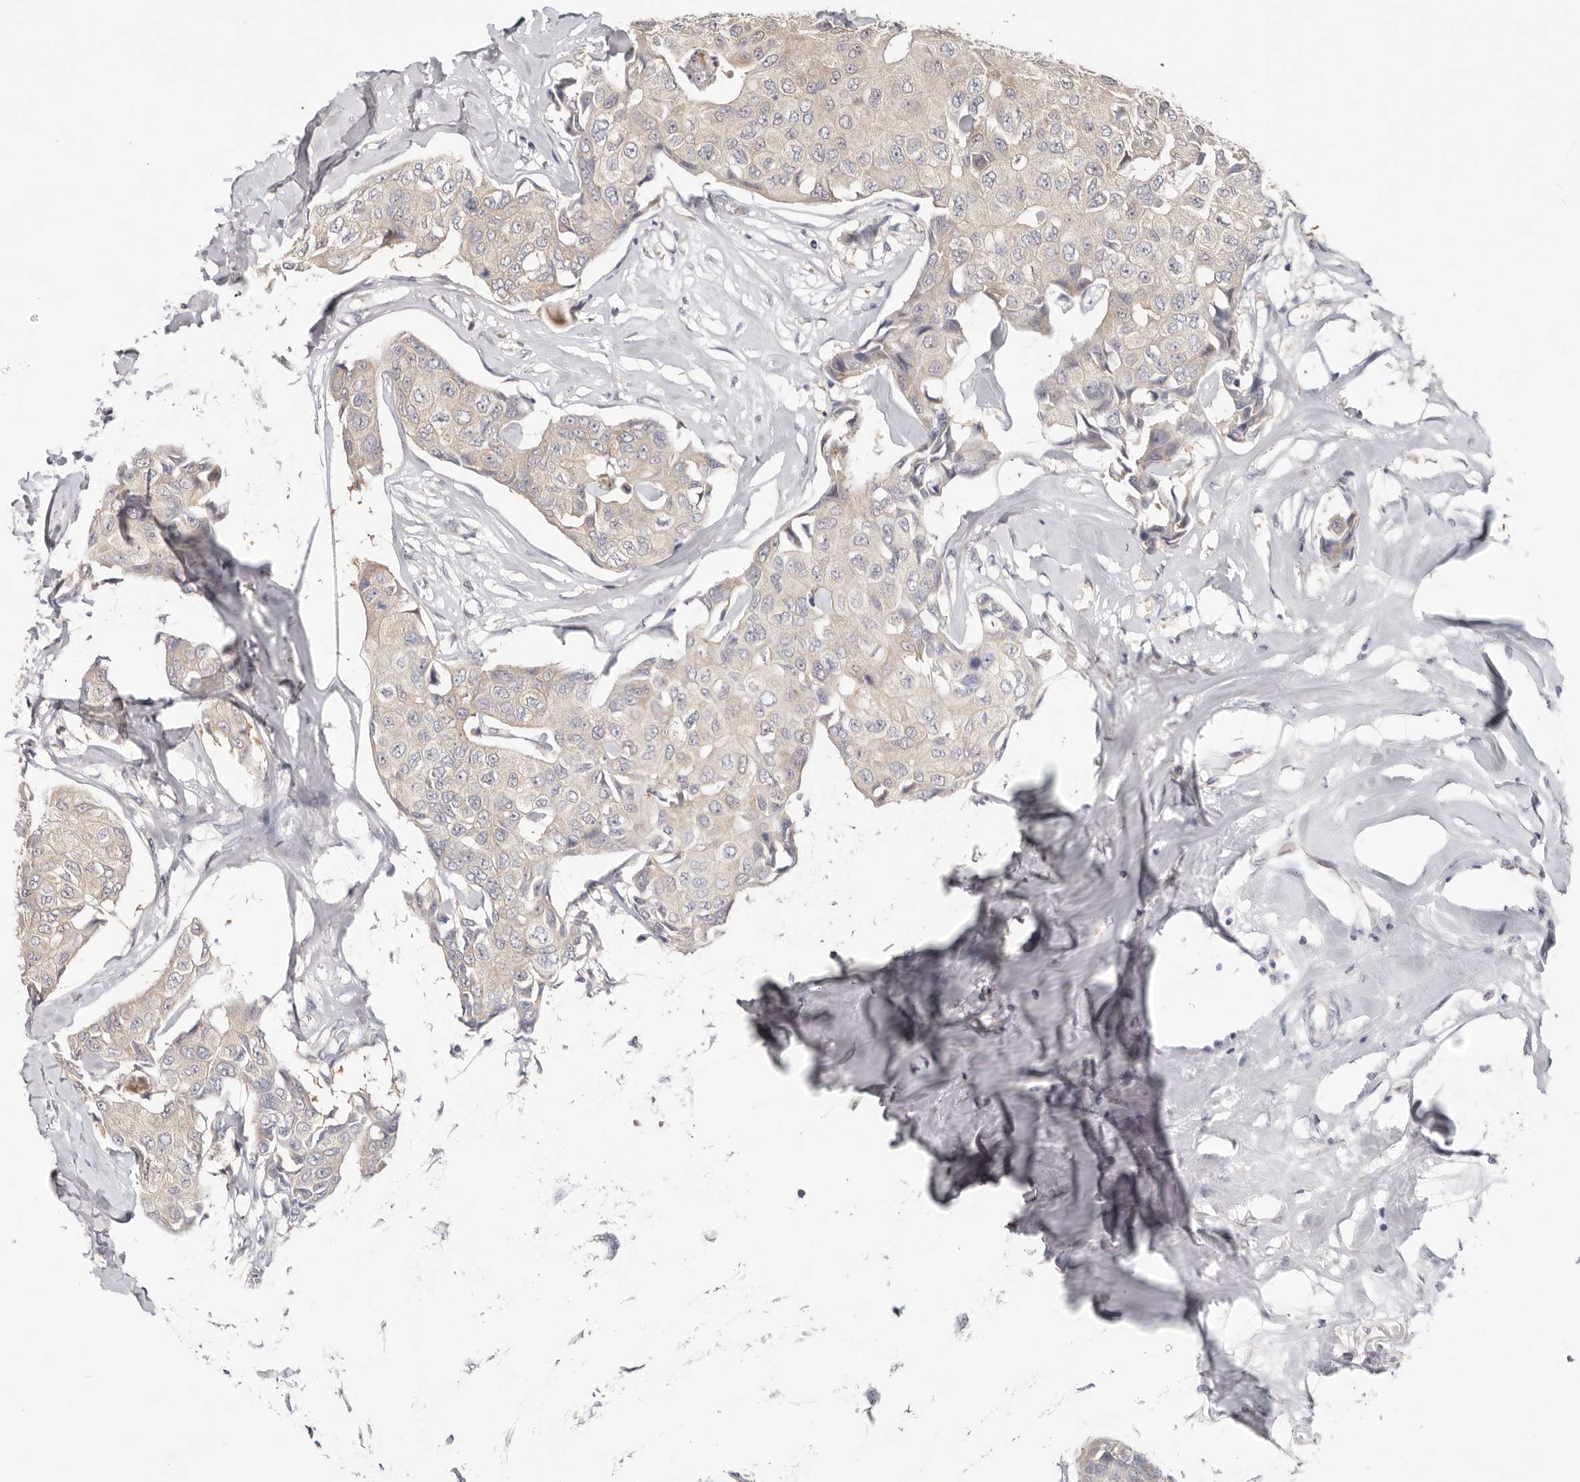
{"staining": {"intensity": "negative", "quantity": "none", "location": "none"}, "tissue": "breast cancer", "cell_type": "Tumor cells", "image_type": "cancer", "snomed": [{"axis": "morphology", "description": "Duct carcinoma"}, {"axis": "topography", "description": "Breast"}], "caption": "High magnification brightfield microscopy of invasive ductal carcinoma (breast) stained with DAB (3,3'-diaminobenzidine) (brown) and counterstained with hematoxylin (blue): tumor cells show no significant staining.", "gene": "WDR77", "patient": {"sex": "female", "age": 80}}